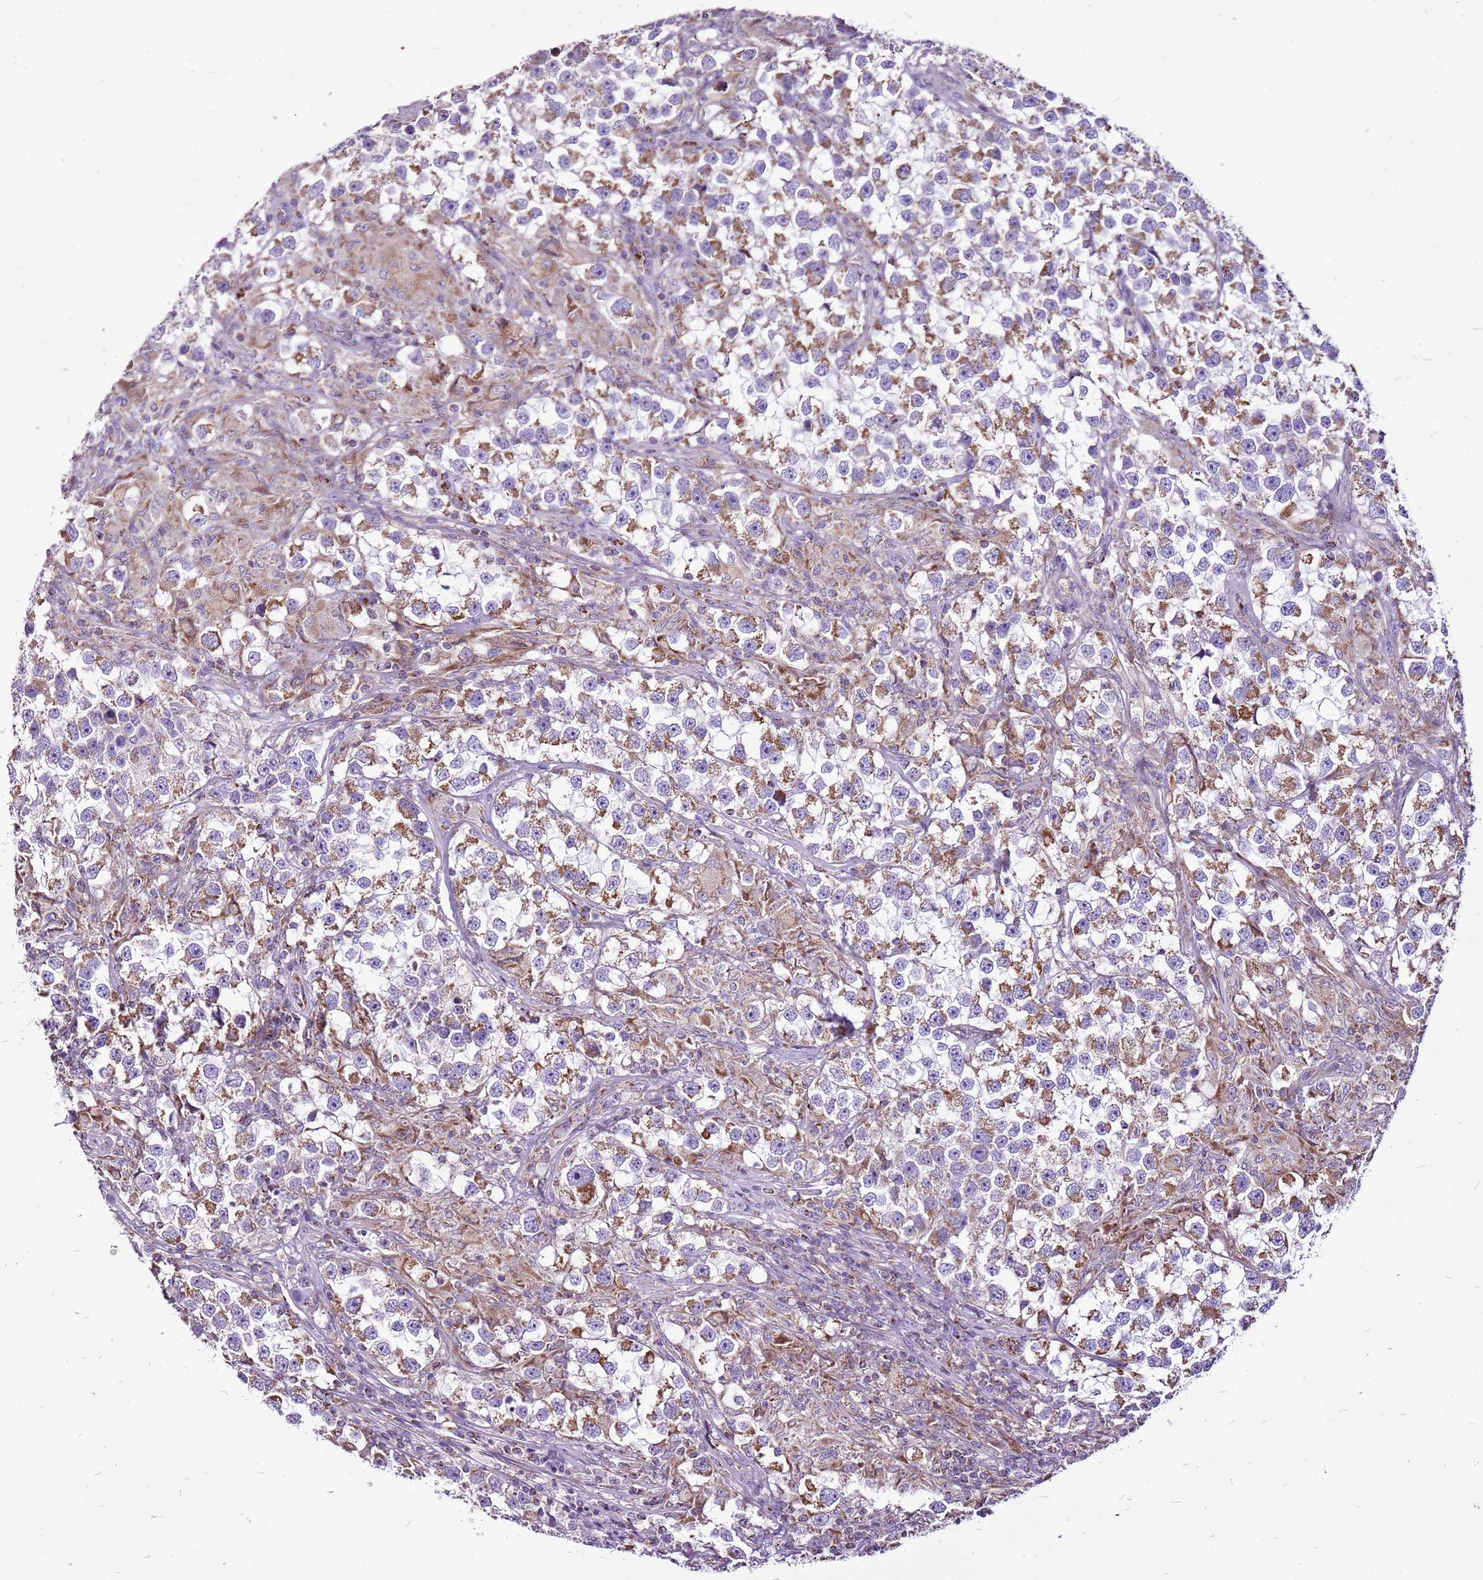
{"staining": {"intensity": "moderate", "quantity": ">75%", "location": "cytoplasmic/membranous"}, "tissue": "testis cancer", "cell_type": "Tumor cells", "image_type": "cancer", "snomed": [{"axis": "morphology", "description": "Seminoma, NOS"}, {"axis": "topography", "description": "Testis"}], "caption": "DAB immunohistochemical staining of human testis seminoma shows moderate cytoplasmic/membranous protein staining in about >75% of tumor cells. (DAB (3,3'-diaminobenzidine) IHC with brightfield microscopy, high magnification).", "gene": "GCDH", "patient": {"sex": "male", "age": 46}}